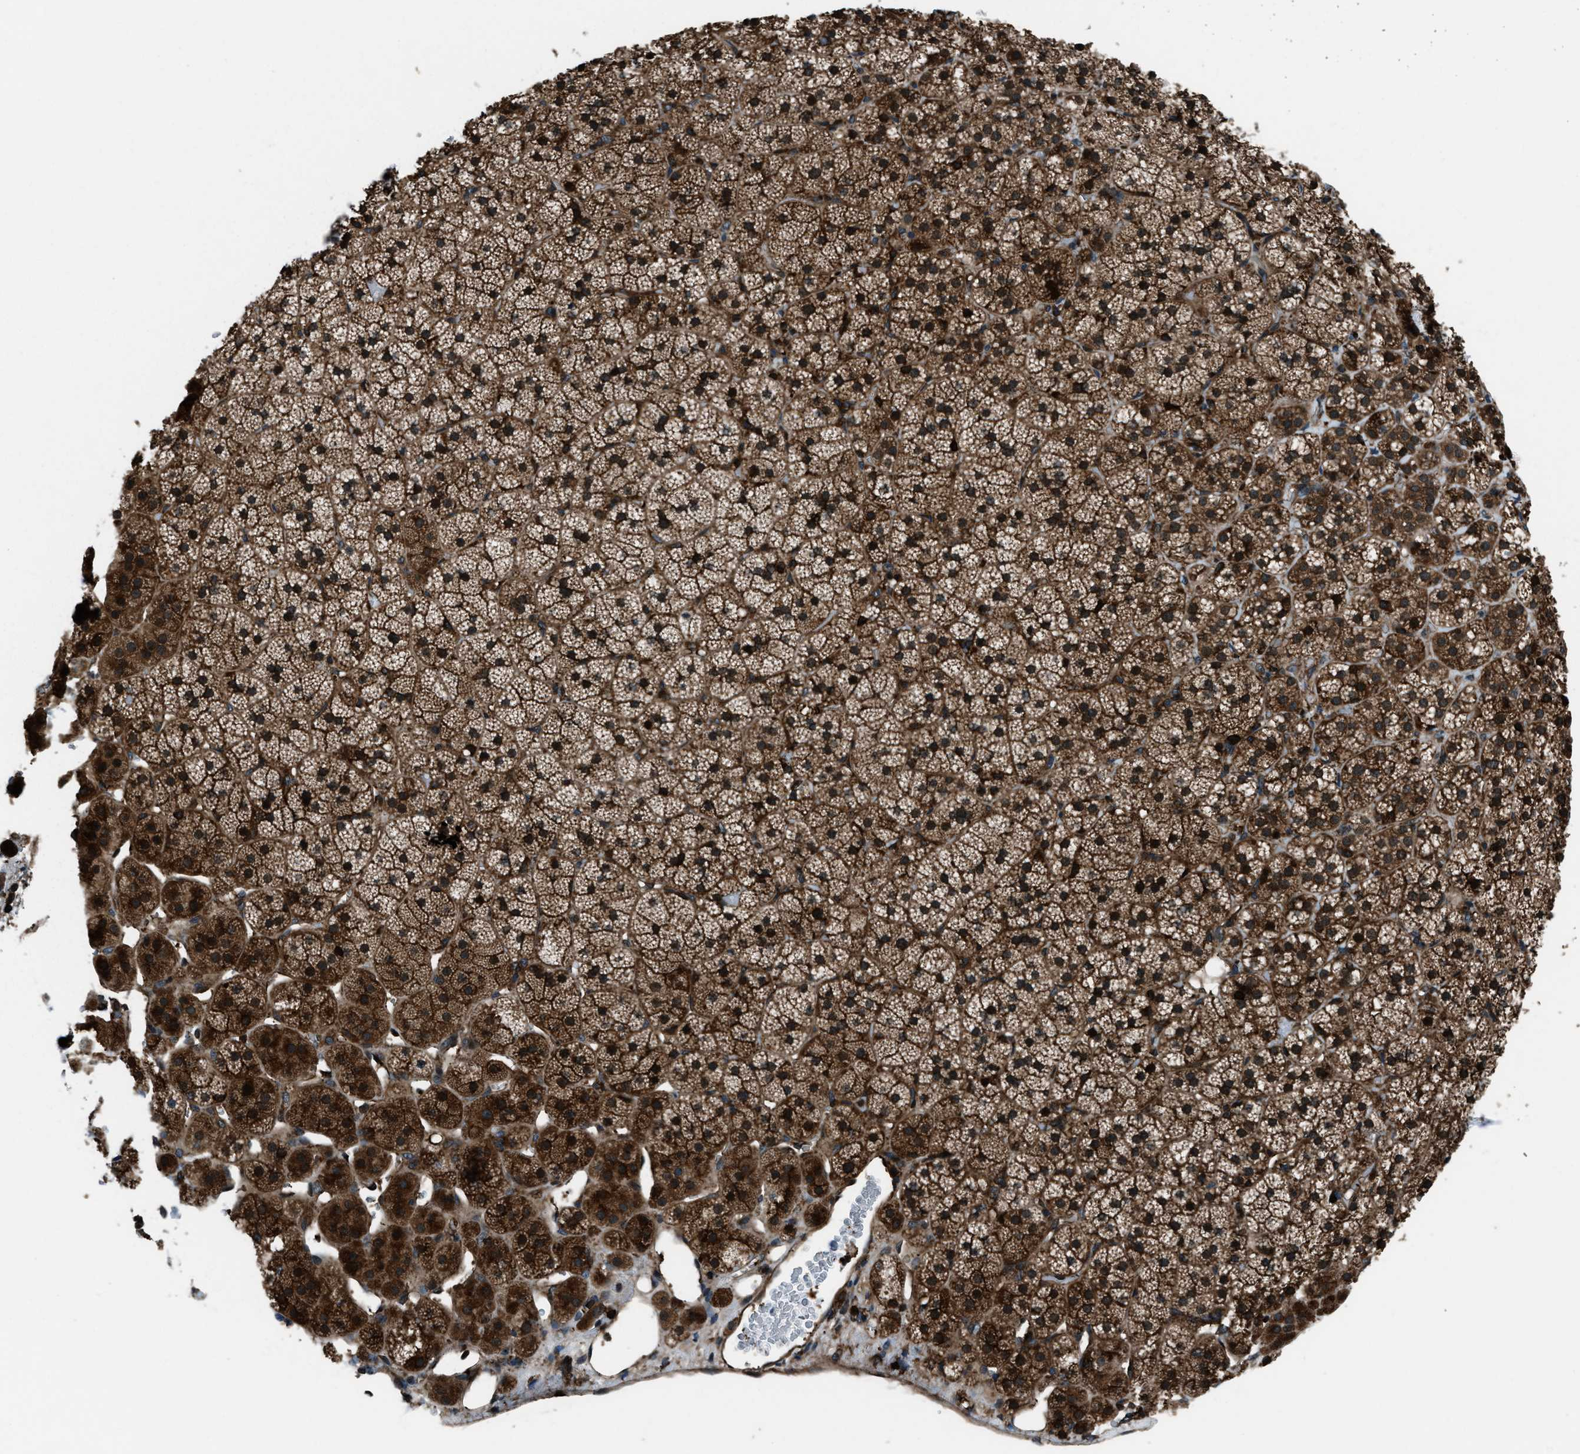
{"staining": {"intensity": "strong", "quantity": ">75%", "location": "cytoplasmic/membranous,nuclear"}, "tissue": "adrenal gland", "cell_type": "Glandular cells", "image_type": "normal", "snomed": [{"axis": "morphology", "description": "Normal tissue, NOS"}, {"axis": "topography", "description": "Adrenal gland"}], "caption": "IHC micrograph of unremarkable adrenal gland stained for a protein (brown), which exhibits high levels of strong cytoplasmic/membranous,nuclear staining in approximately >75% of glandular cells.", "gene": "SNX30", "patient": {"sex": "female", "age": 44}}